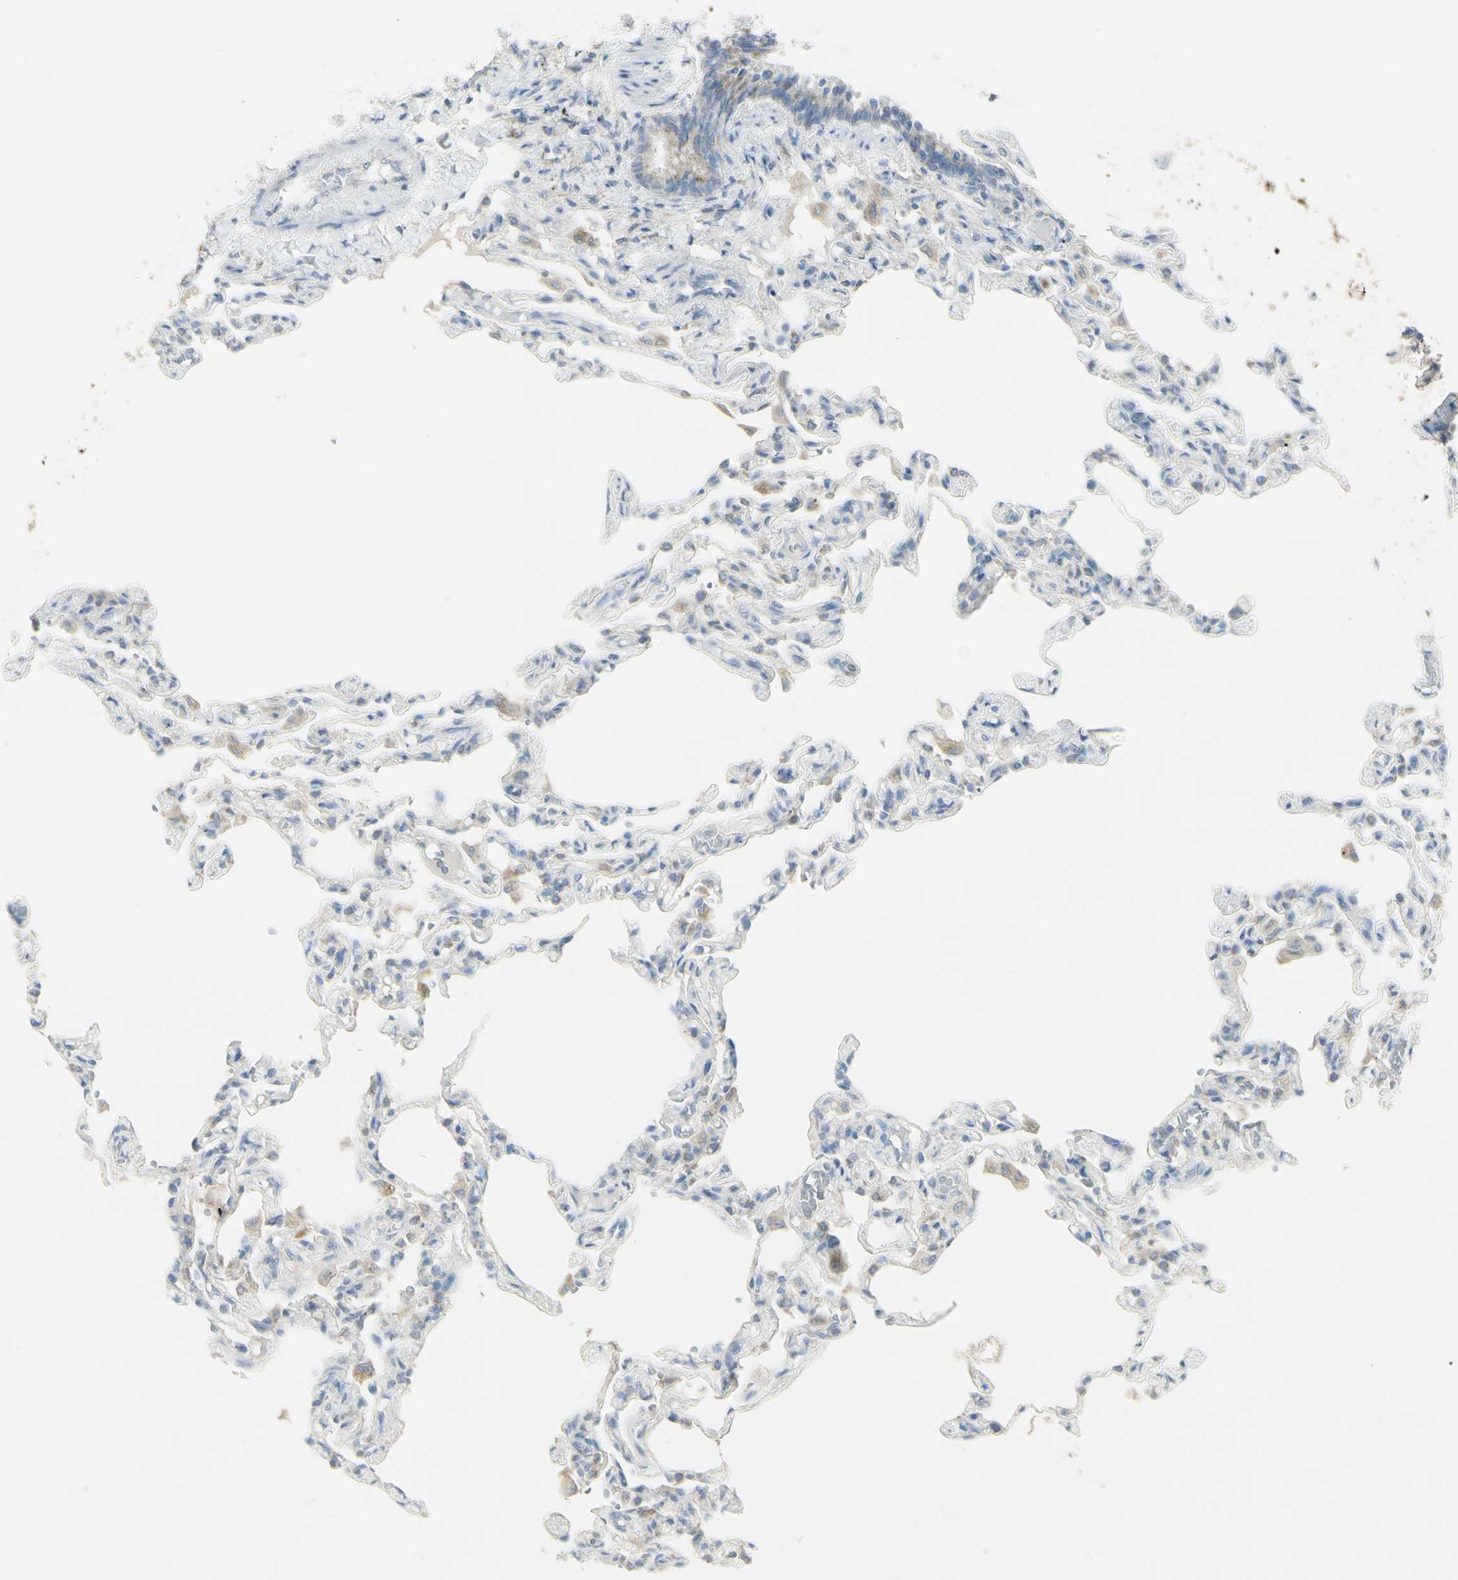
{"staining": {"intensity": "weak", "quantity": "<25%", "location": "cytoplasmic/membranous"}, "tissue": "lung", "cell_type": "Alveolar cells", "image_type": "normal", "snomed": [{"axis": "morphology", "description": "Normal tissue, NOS"}, {"axis": "topography", "description": "Lung"}], "caption": "High power microscopy image of an immunohistochemistry (IHC) histopathology image of benign lung, revealing no significant positivity in alveolar cells. (Stains: DAB IHC with hematoxylin counter stain, Microscopy: brightfield microscopy at high magnification).", "gene": "CNTNAP1", "patient": {"sex": "male", "age": 21}}